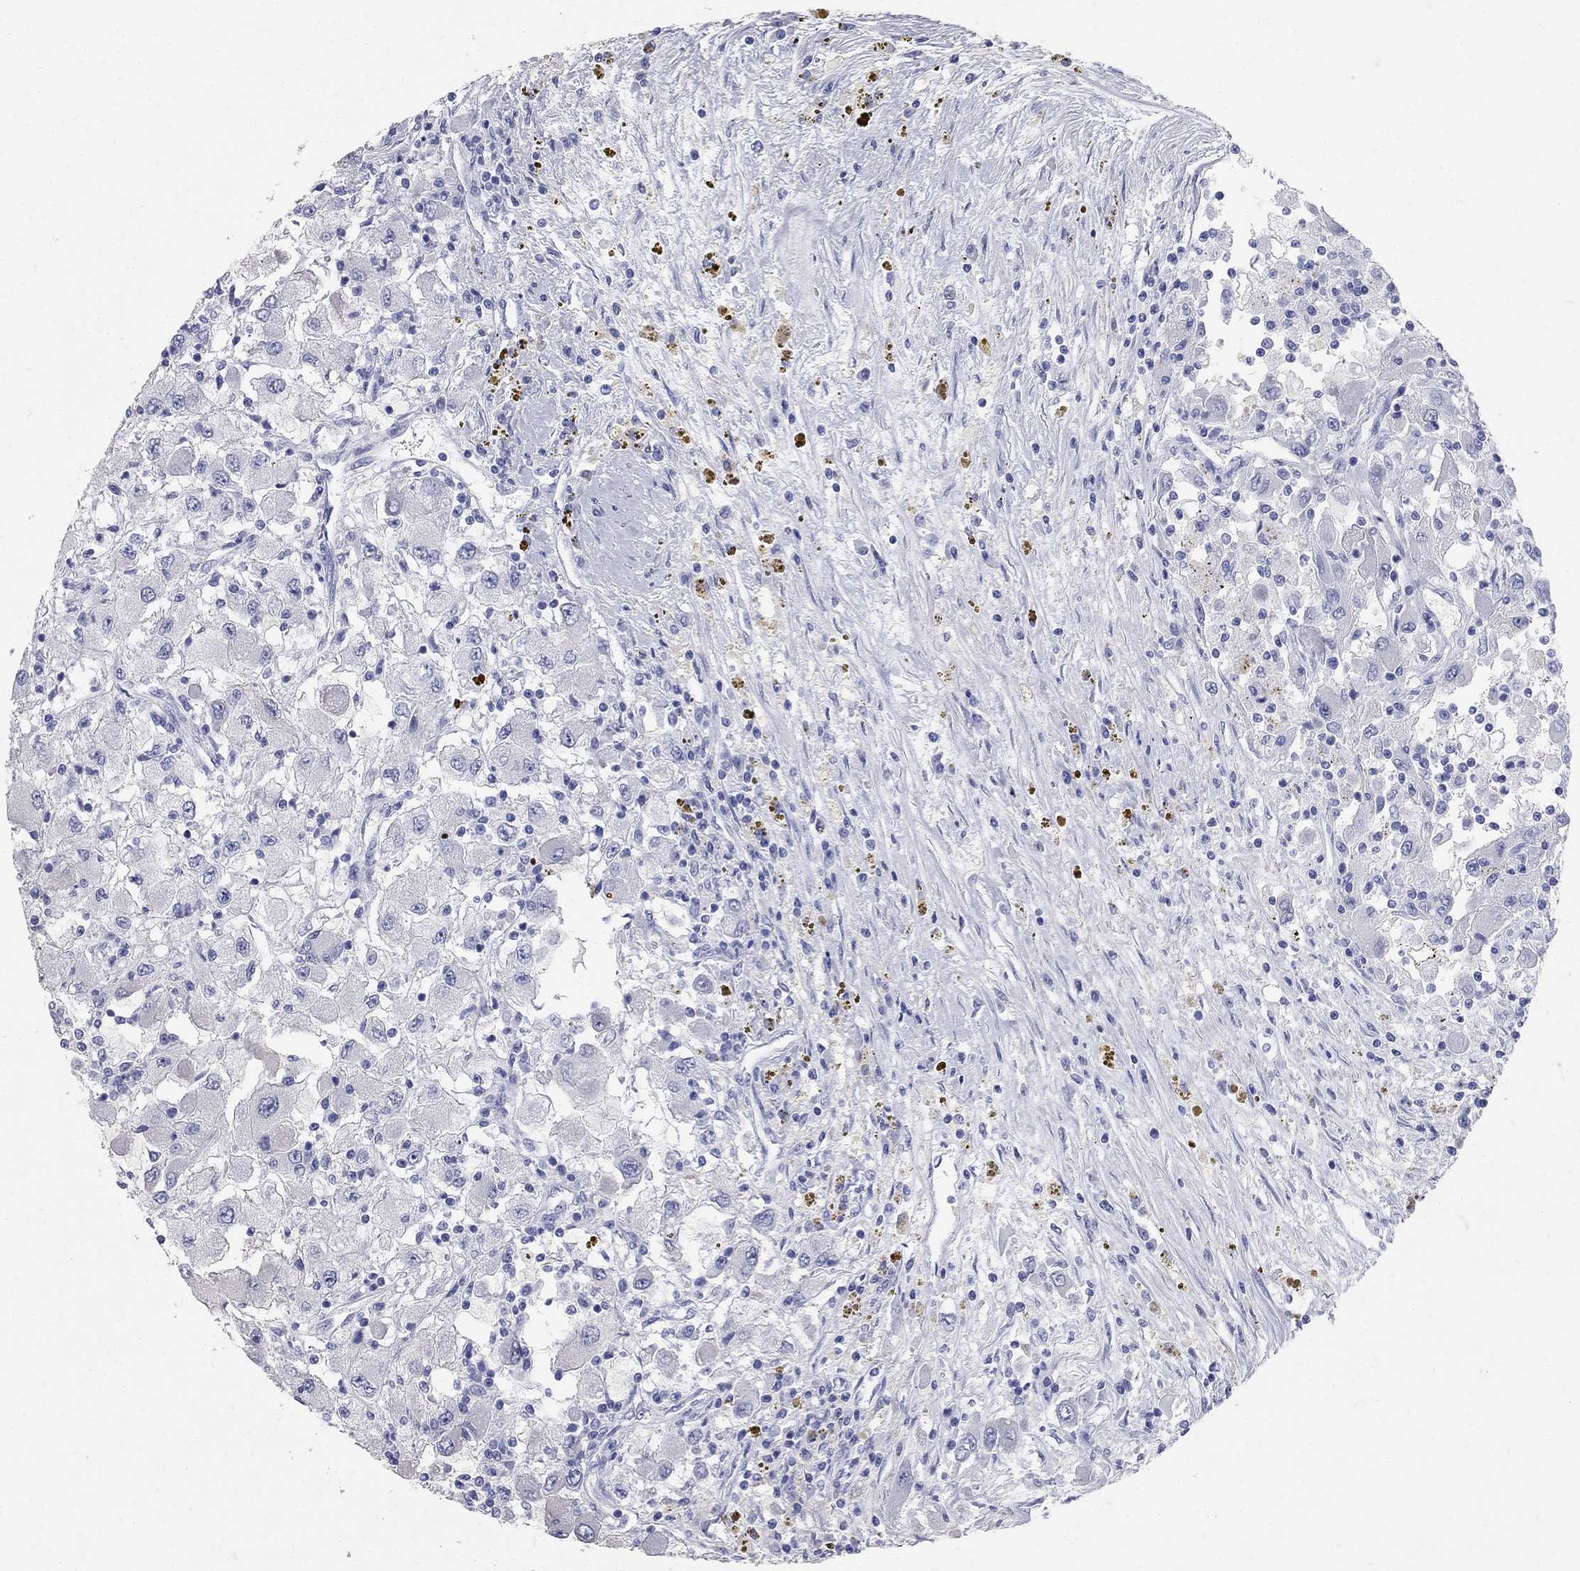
{"staining": {"intensity": "negative", "quantity": "none", "location": "none"}, "tissue": "renal cancer", "cell_type": "Tumor cells", "image_type": "cancer", "snomed": [{"axis": "morphology", "description": "Adenocarcinoma, NOS"}, {"axis": "topography", "description": "Kidney"}], "caption": "An image of human renal cancer is negative for staining in tumor cells.", "gene": "BPIFB1", "patient": {"sex": "female", "age": 67}}